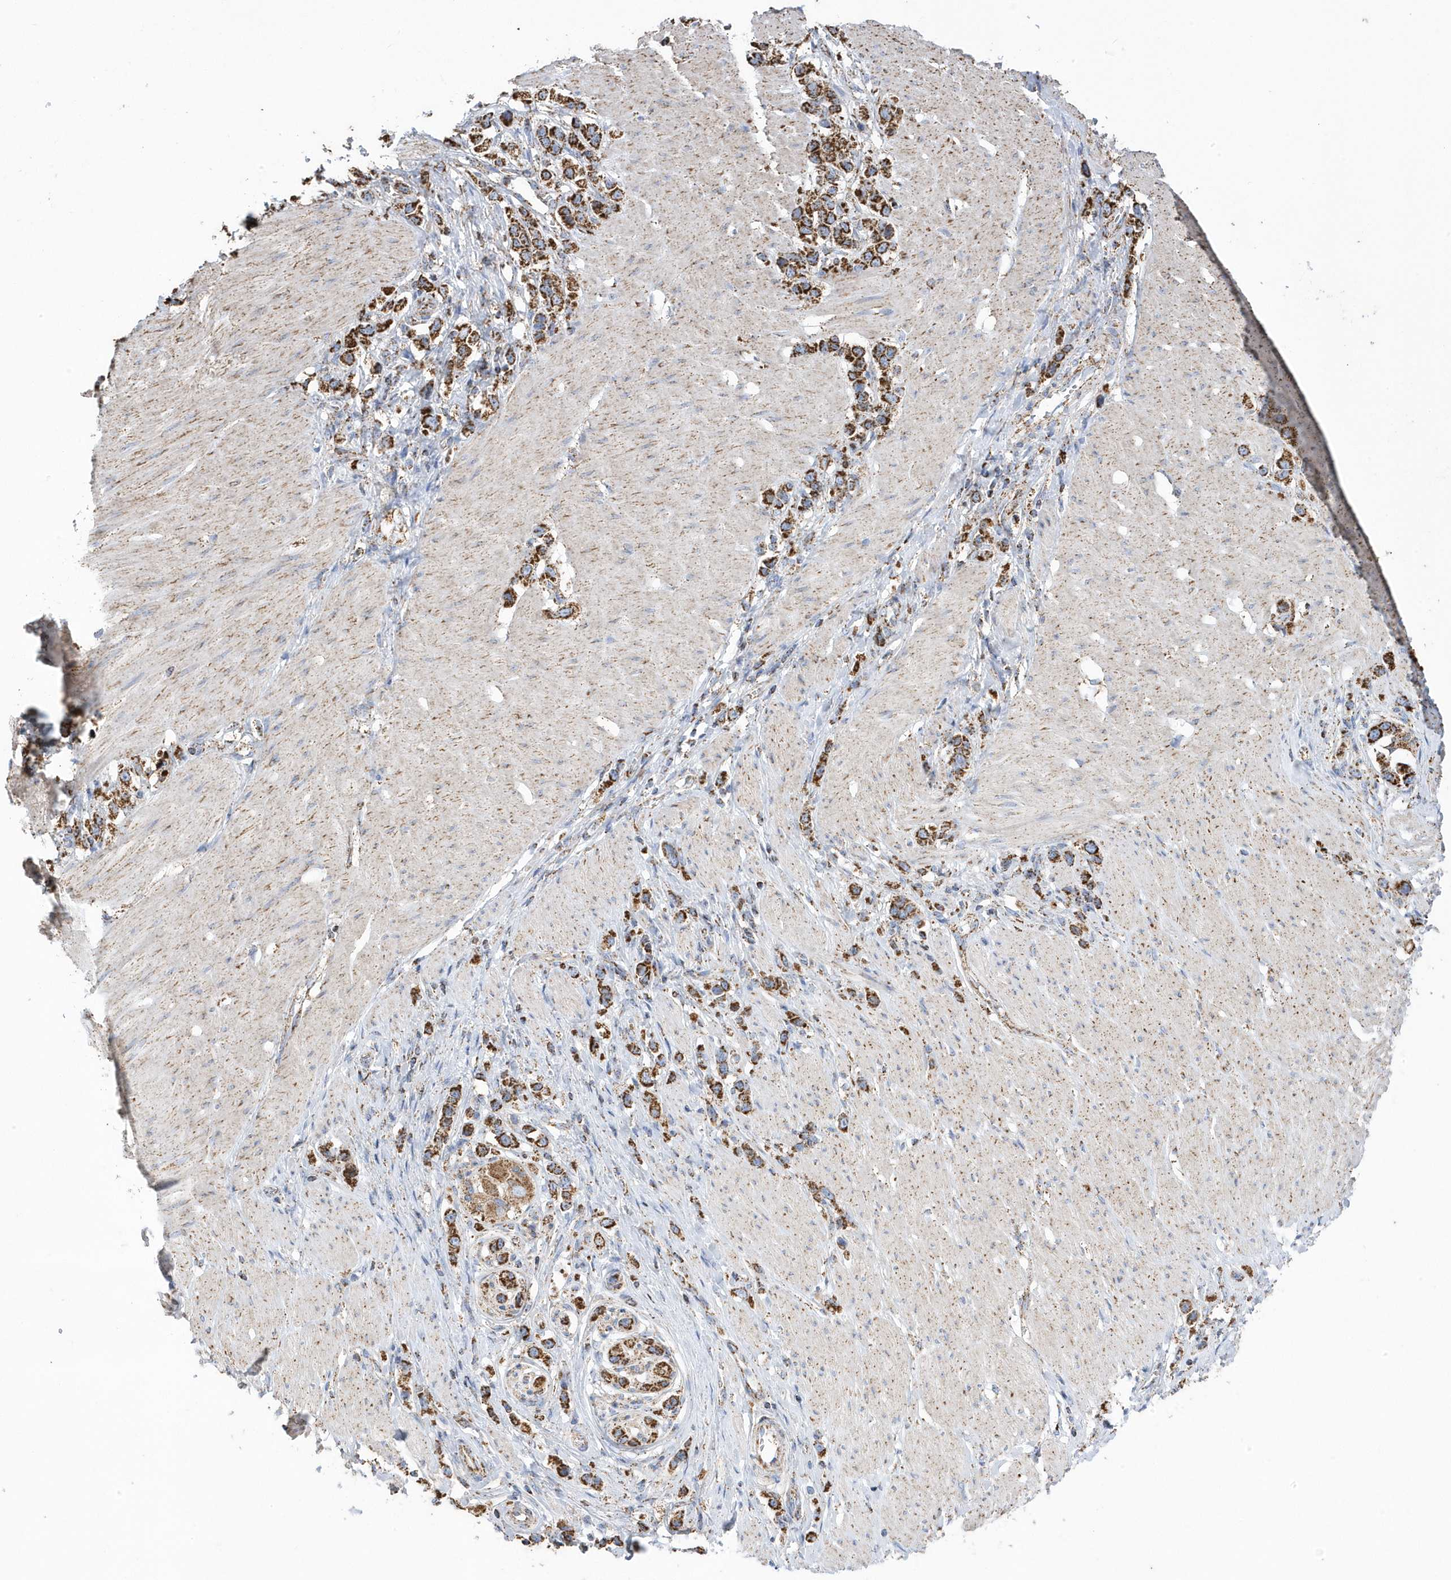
{"staining": {"intensity": "strong", "quantity": ">75%", "location": "cytoplasmic/membranous"}, "tissue": "stomach cancer", "cell_type": "Tumor cells", "image_type": "cancer", "snomed": [{"axis": "morphology", "description": "Normal tissue, NOS"}, {"axis": "morphology", "description": "Adenocarcinoma, NOS"}, {"axis": "topography", "description": "Stomach, upper"}, {"axis": "topography", "description": "Stomach"}], "caption": "Immunohistochemical staining of stomach adenocarcinoma shows high levels of strong cytoplasmic/membranous protein positivity in approximately >75% of tumor cells.", "gene": "GTPBP8", "patient": {"sex": "female", "age": 65}}